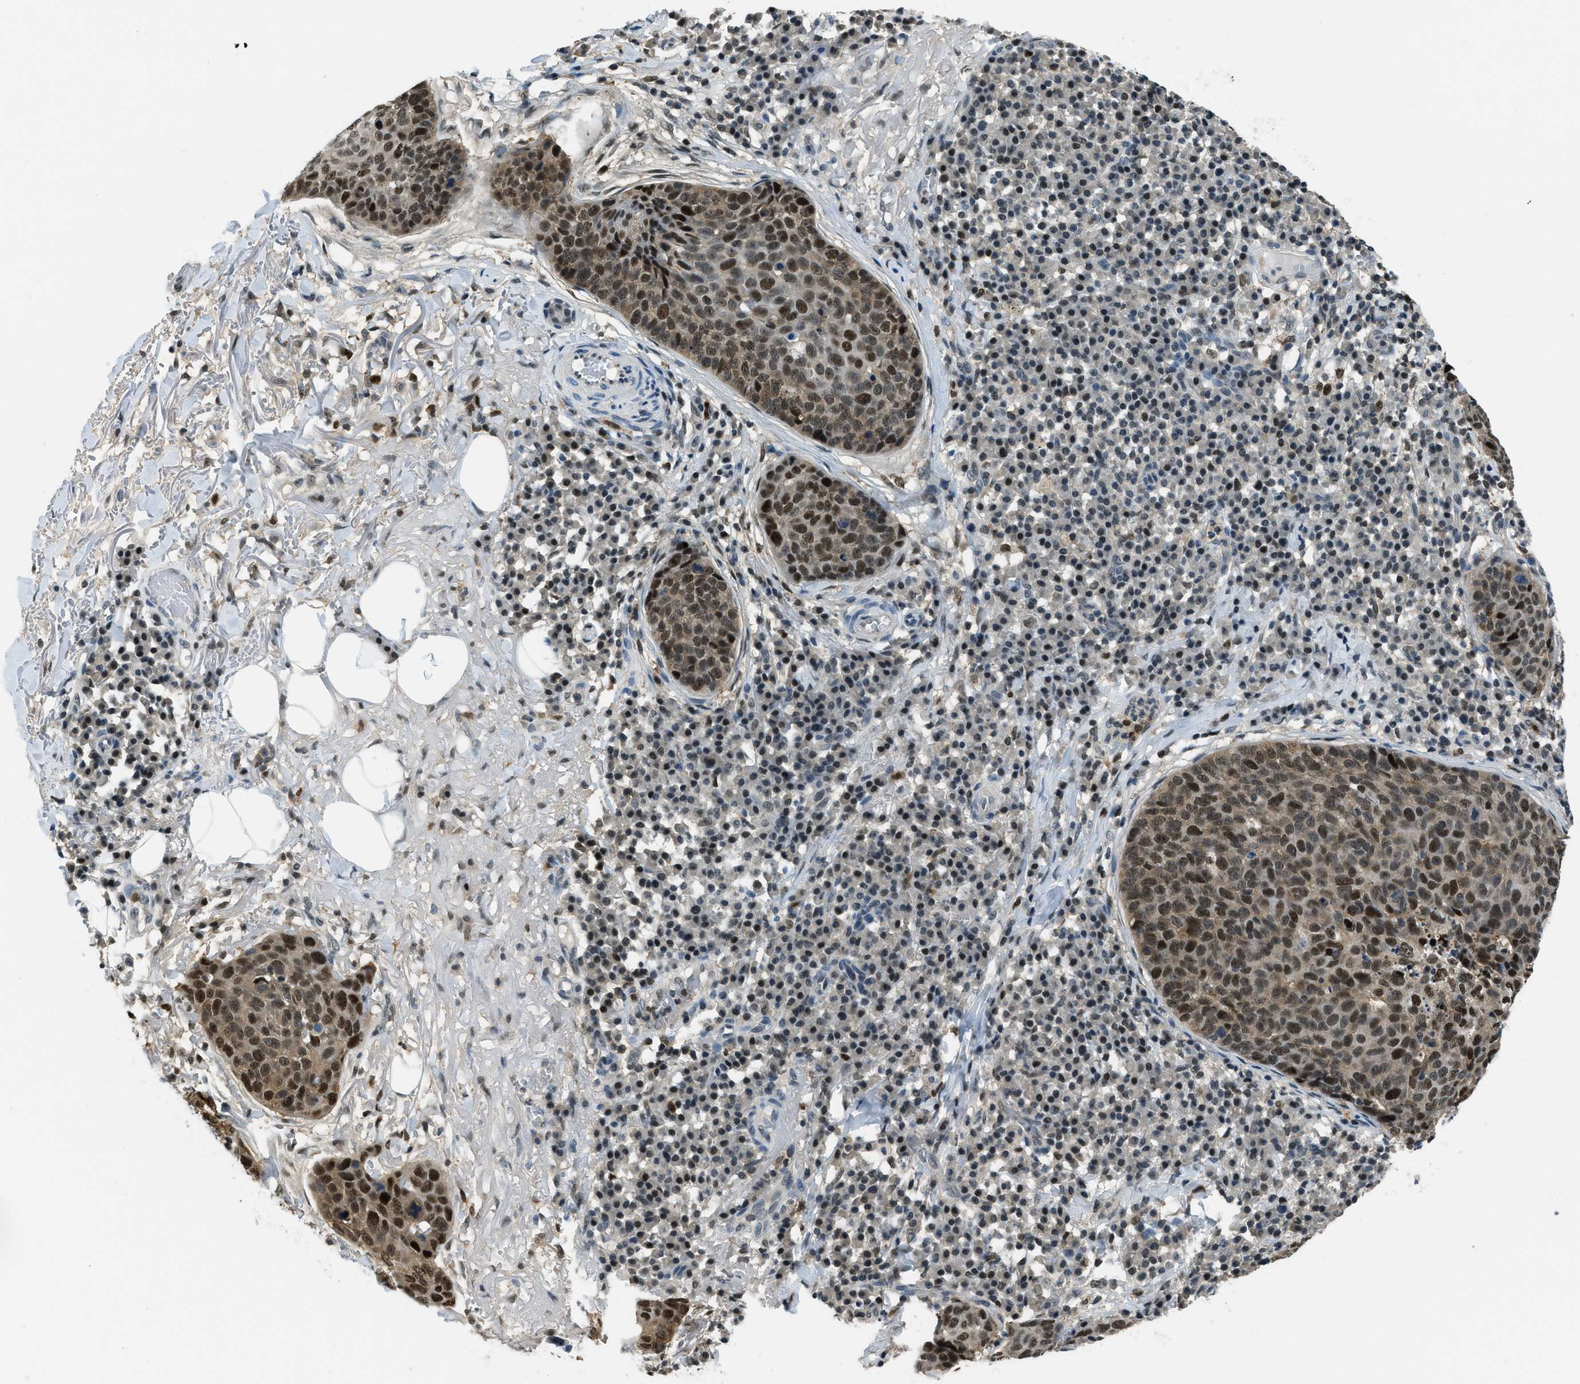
{"staining": {"intensity": "strong", "quantity": ">75%", "location": "cytoplasmic/membranous,nuclear"}, "tissue": "skin cancer", "cell_type": "Tumor cells", "image_type": "cancer", "snomed": [{"axis": "morphology", "description": "Squamous cell carcinoma in situ, NOS"}, {"axis": "morphology", "description": "Squamous cell carcinoma, NOS"}, {"axis": "topography", "description": "Skin"}], "caption": "There is high levels of strong cytoplasmic/membranous and nuclear expression in tumor cells of squamous cell carcinoma in situ (skin), as demonstrated by immunohistochemical staining (brown color).", "gene": "OGFR", "patient": {"sex": "male", "age": 93}}